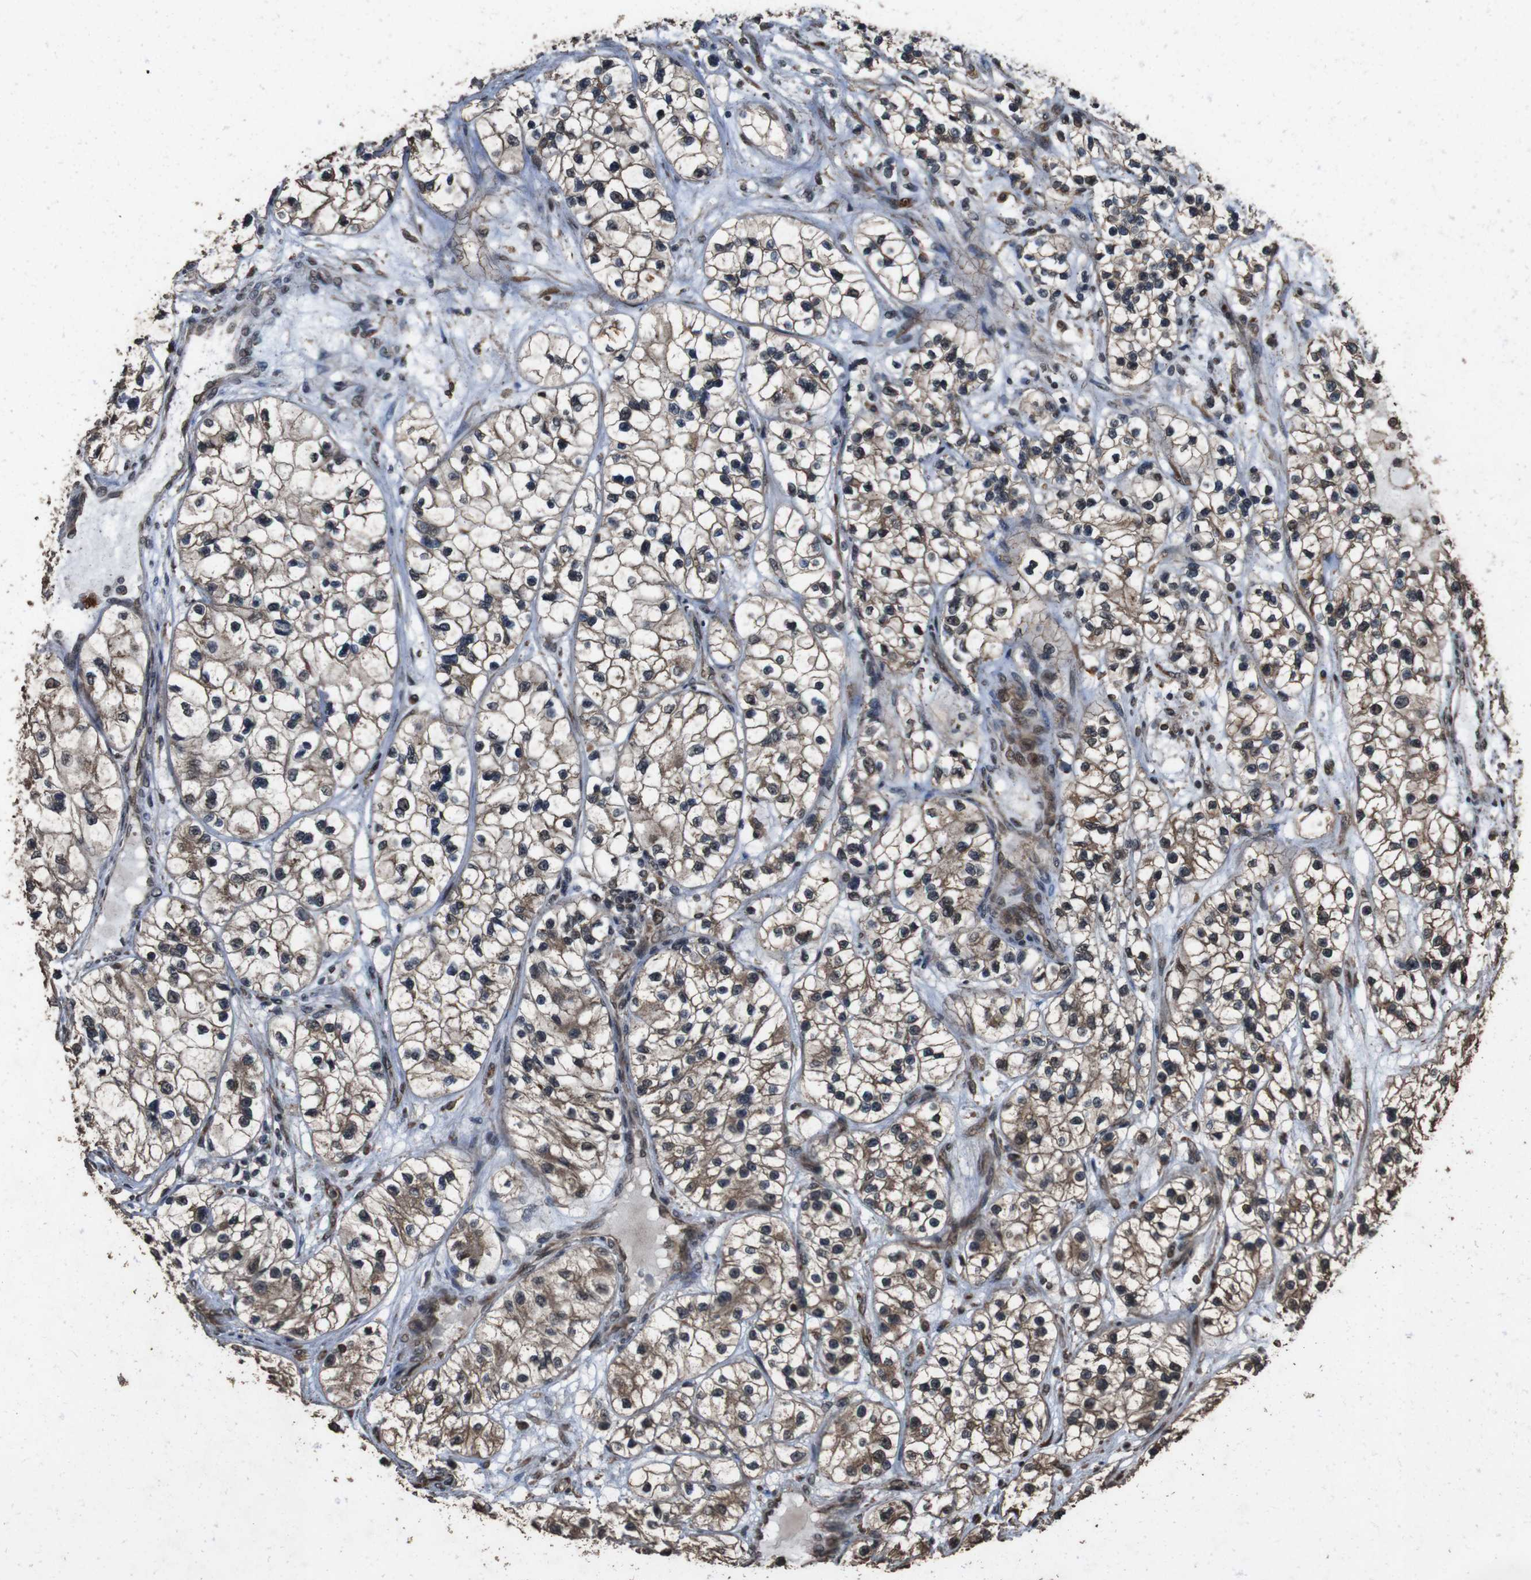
{"staining": {"intensity": "moderate", "quantity": "25%-75%", "location": "cytoplasmic/membranous"}, "tissue": "renal cancer", "cell_type": "Tumor cells", "image_type": "cancer", "snomed": [{"axis": "morphology", "description": "Adenocarcinoma, NOS"}, {"axis": "topography", "description": "Kidney"}], "caption": "An IHC photomicrograph of neoplastic tissue is shown. Protein staining in brown highlights moderate cytoplasmic/membranous positivity in adenocarcinoma (renal) within tumor cells.", "gene": "RRAS2", "patient": {"sex": "female", "age": 57}}